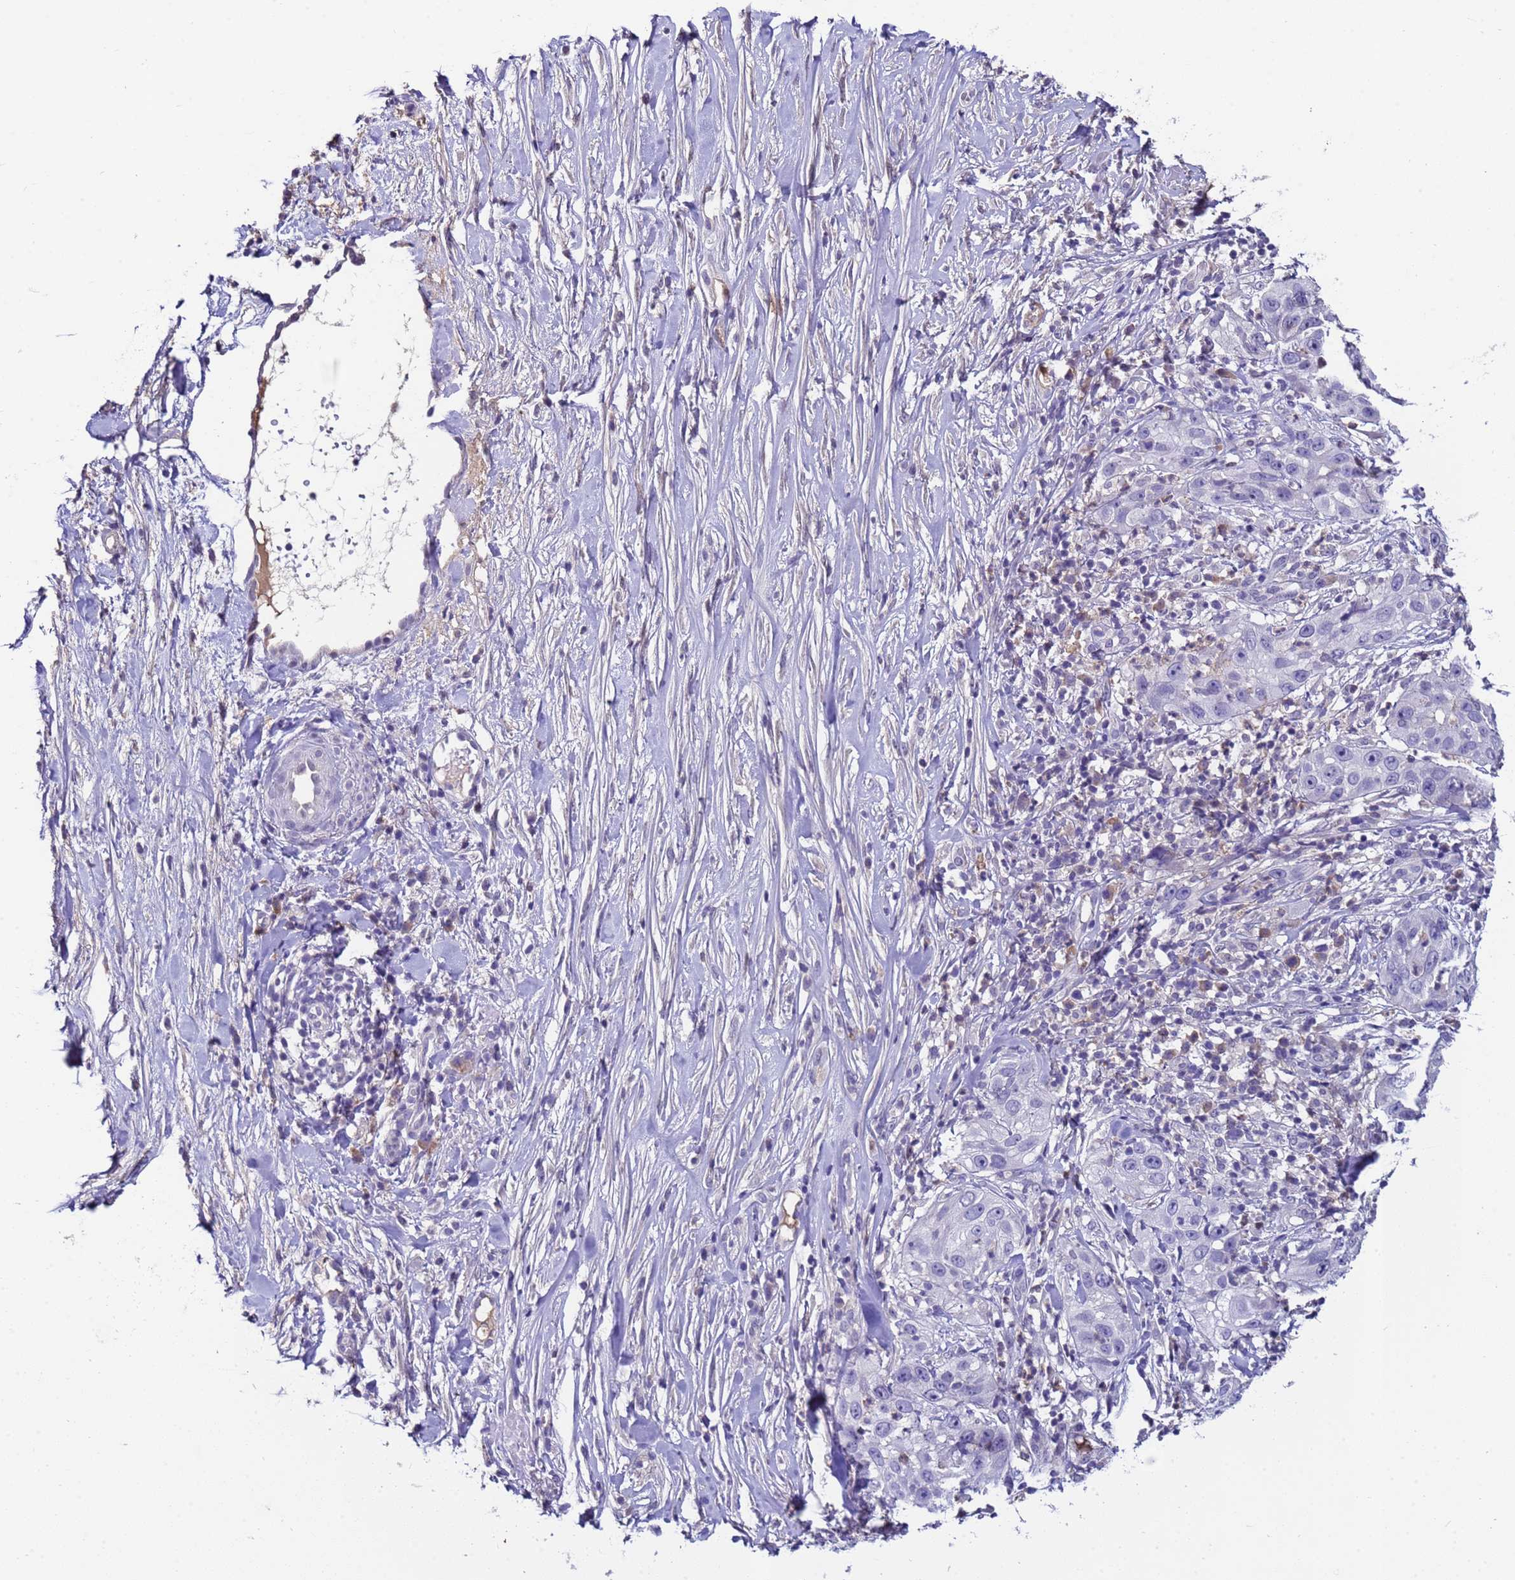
{"staining": {"intensity": "negative", "quantity": "none", "location": "none"}, "tissue": "skin cancer", "cell_type": "Tumor cells", "image_type": "cancer", "snomed": [{"axis": "morphology", "description": "Squamous cell carcinoma, NOS"}, {"axis": "topography", "description": "Skin"}], "caption": "This is an immunohistochemistry micrograph of skin squamous cell carcinoma. There is no expression in tumor cells.", "gene": "ZNF248", "patient": {"sex": "female", "age": 44}}